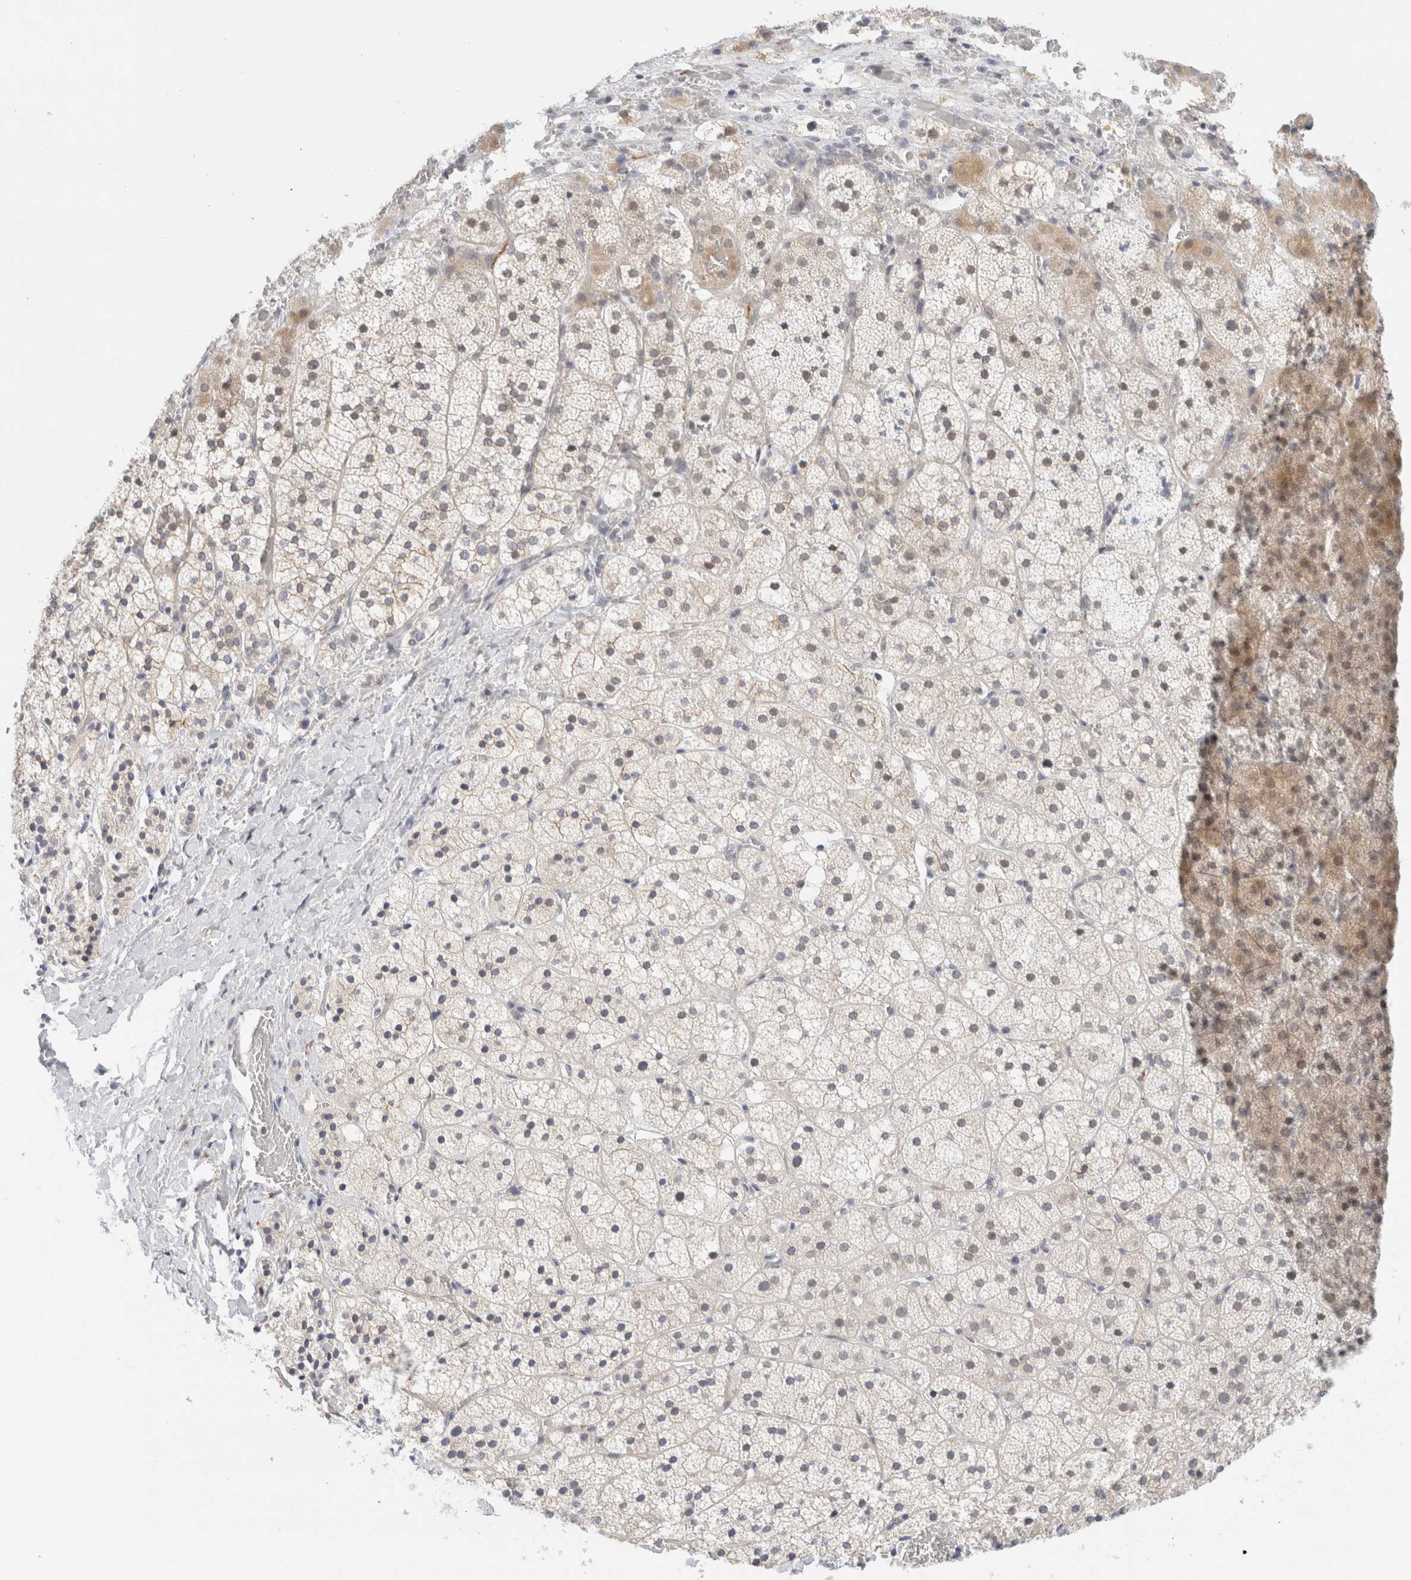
{"staining": {"intensity": "moderate", "quantity": "25%-75%", "location": "cytoplasmic/membranous"}, "tissue": "adrenal gland", "cell_type": "Glandular cells", "image_type": "normal", "snomed": [{"axis": "morphology", "description": "Normal tissue, NOS"}, {"axis": "topography", "description": "Adrenal gland"}], "caption": "Moderate cytoplasmic/membranous expression is identified in about 25%-75% of glandular cells in benign adrenal gland.", "gene": "HDLBP", "patient": {"sex": "female", "age": 44}}